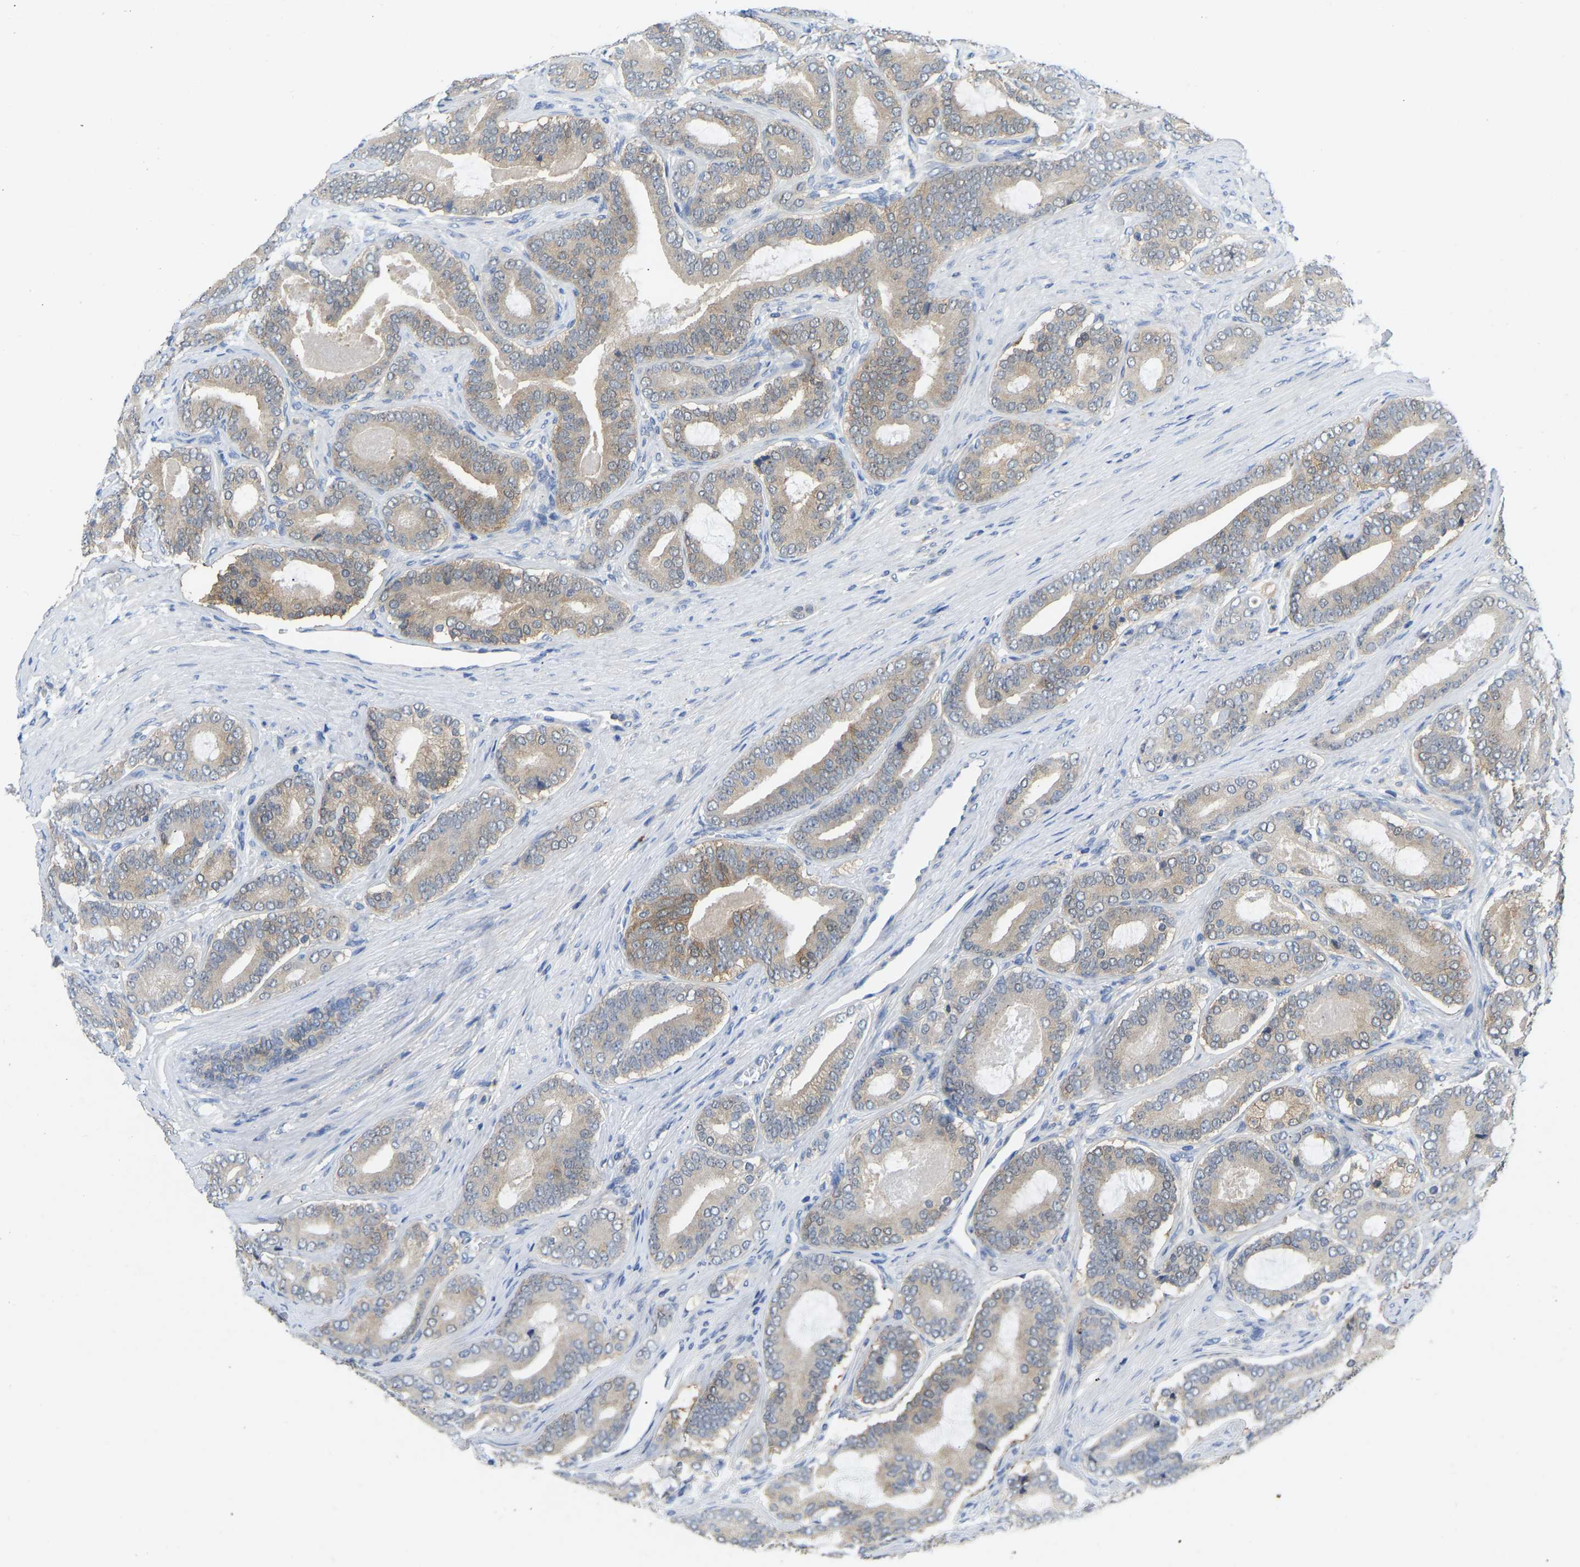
{"staining": {"intensity": "moderate", "quantity": "25%-75%", "location": "cytoplasmic/membranous"}, "tissue": "prostate cancer", "cell_type": "Tumor cells", "image_type": "cancer", "snomed": [{"axis": "morphology", "description": "Adenocarcinoma, High grade"}, {"axis": "topography", "description": "Prostate"}], "caption": "IHC staining of prostate cancer (adenocarcinoma (high-grade)), which reveals medium levels of moderate cytoplasmic/membranous positivity in about 25%-75% of tumor cells indicating moderate cytoplasmic/membranous protein positivity. The staining was performed using DAB (3,3'-diaminobenzidine) (brown) for protein detection and nuclei were counterstained in hematoxylin (blue).", "gene": "NDRG3", "patient": {"sex": "male", "age": 60}}